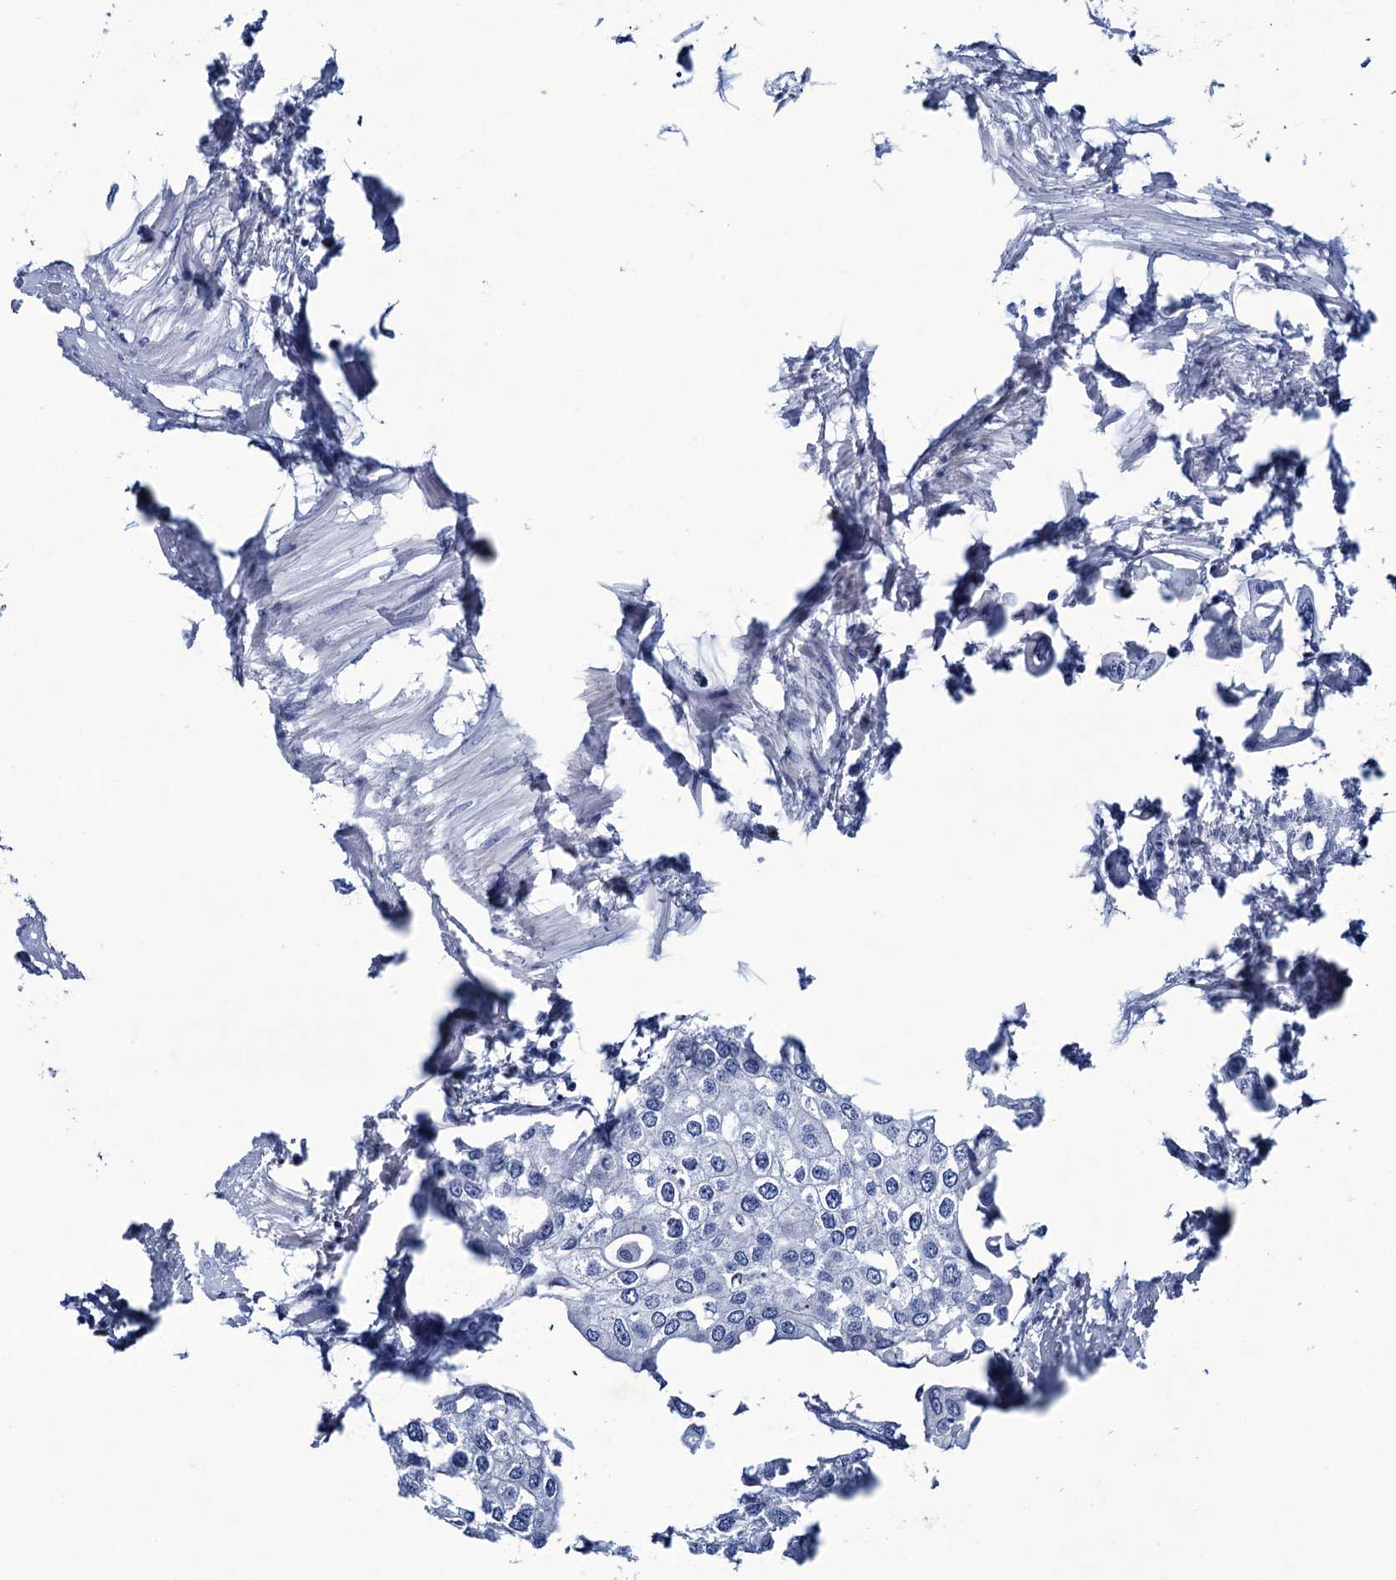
{"staining": {"intensity": "negative", "quantity": "none", "location": "none"}, "tissue": "urothelial cancer", "cell_type": "Tumor cells", "image_type": "cancer", "snomed": [{"axis": "morphology", "description": "Urothelial carcinoma, High grade"}, {"axis": "topography", "description": "Urinary bladder"}], "caption": "Immunohistochemistry (IHC) histopathology image of neoplastic tissue: human urothelial cancer stained with DAB (3,3'-diaminobenzidine) demonstrates no significant protein expression in tumor cells.", "gene": "RHCG", "patient": {"sex": "male", "age": 64}}